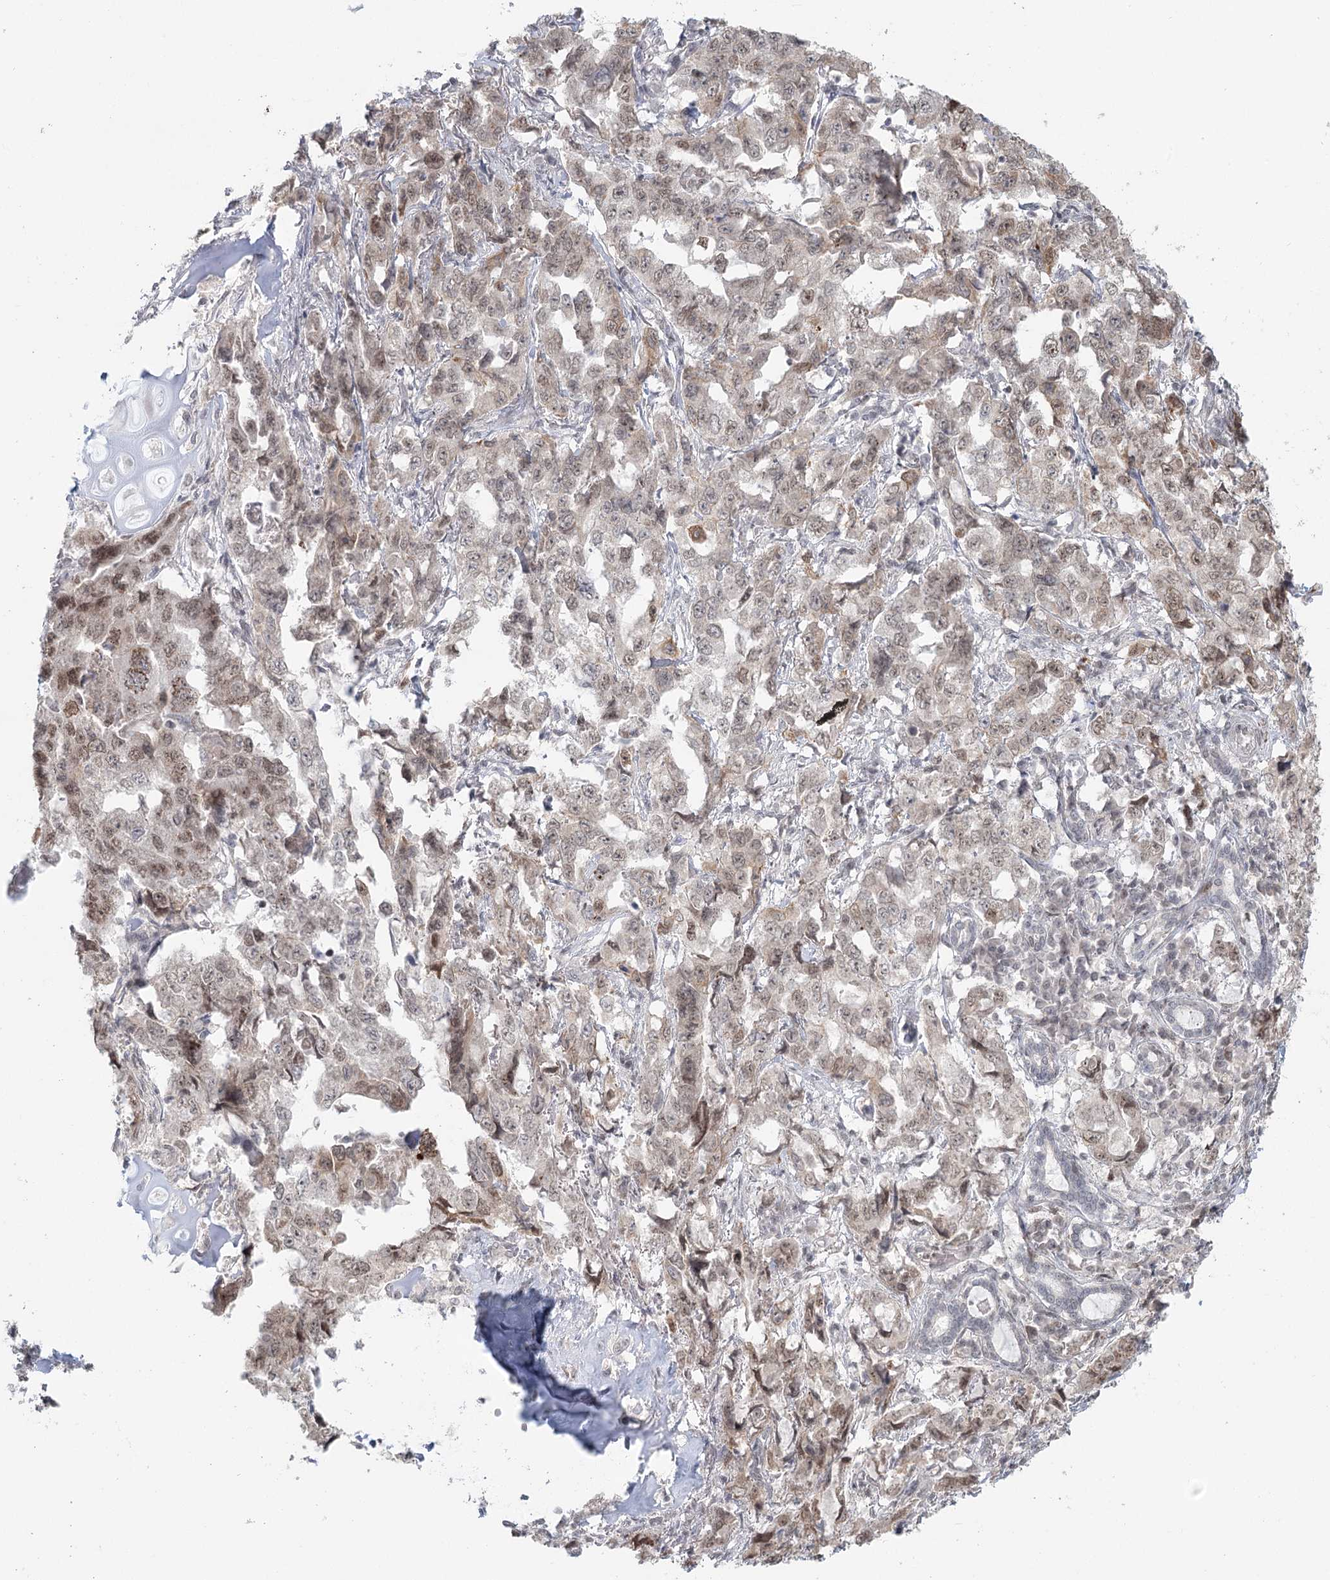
{"staining": {"intensity": "moderate", "quantity": ">75%", "location": "nuclear"}, "tissue": "lung cancer", "cell_type": "Tumor cells", "image_type": "cancer", "snomed": [{"axis": "morphology", "description": "Adenocarcinoma, NOS"}, {"axis": "topography", "description": "Lung"}], "caption": "Lung adenocarcinoma tissue shows moderate nuclear positivity in approximately >75% of tumor cells, visualized by immunohistochemistry.", "gene": "R3HCC1L", "patient": {"sex": "female", "age": 51}}